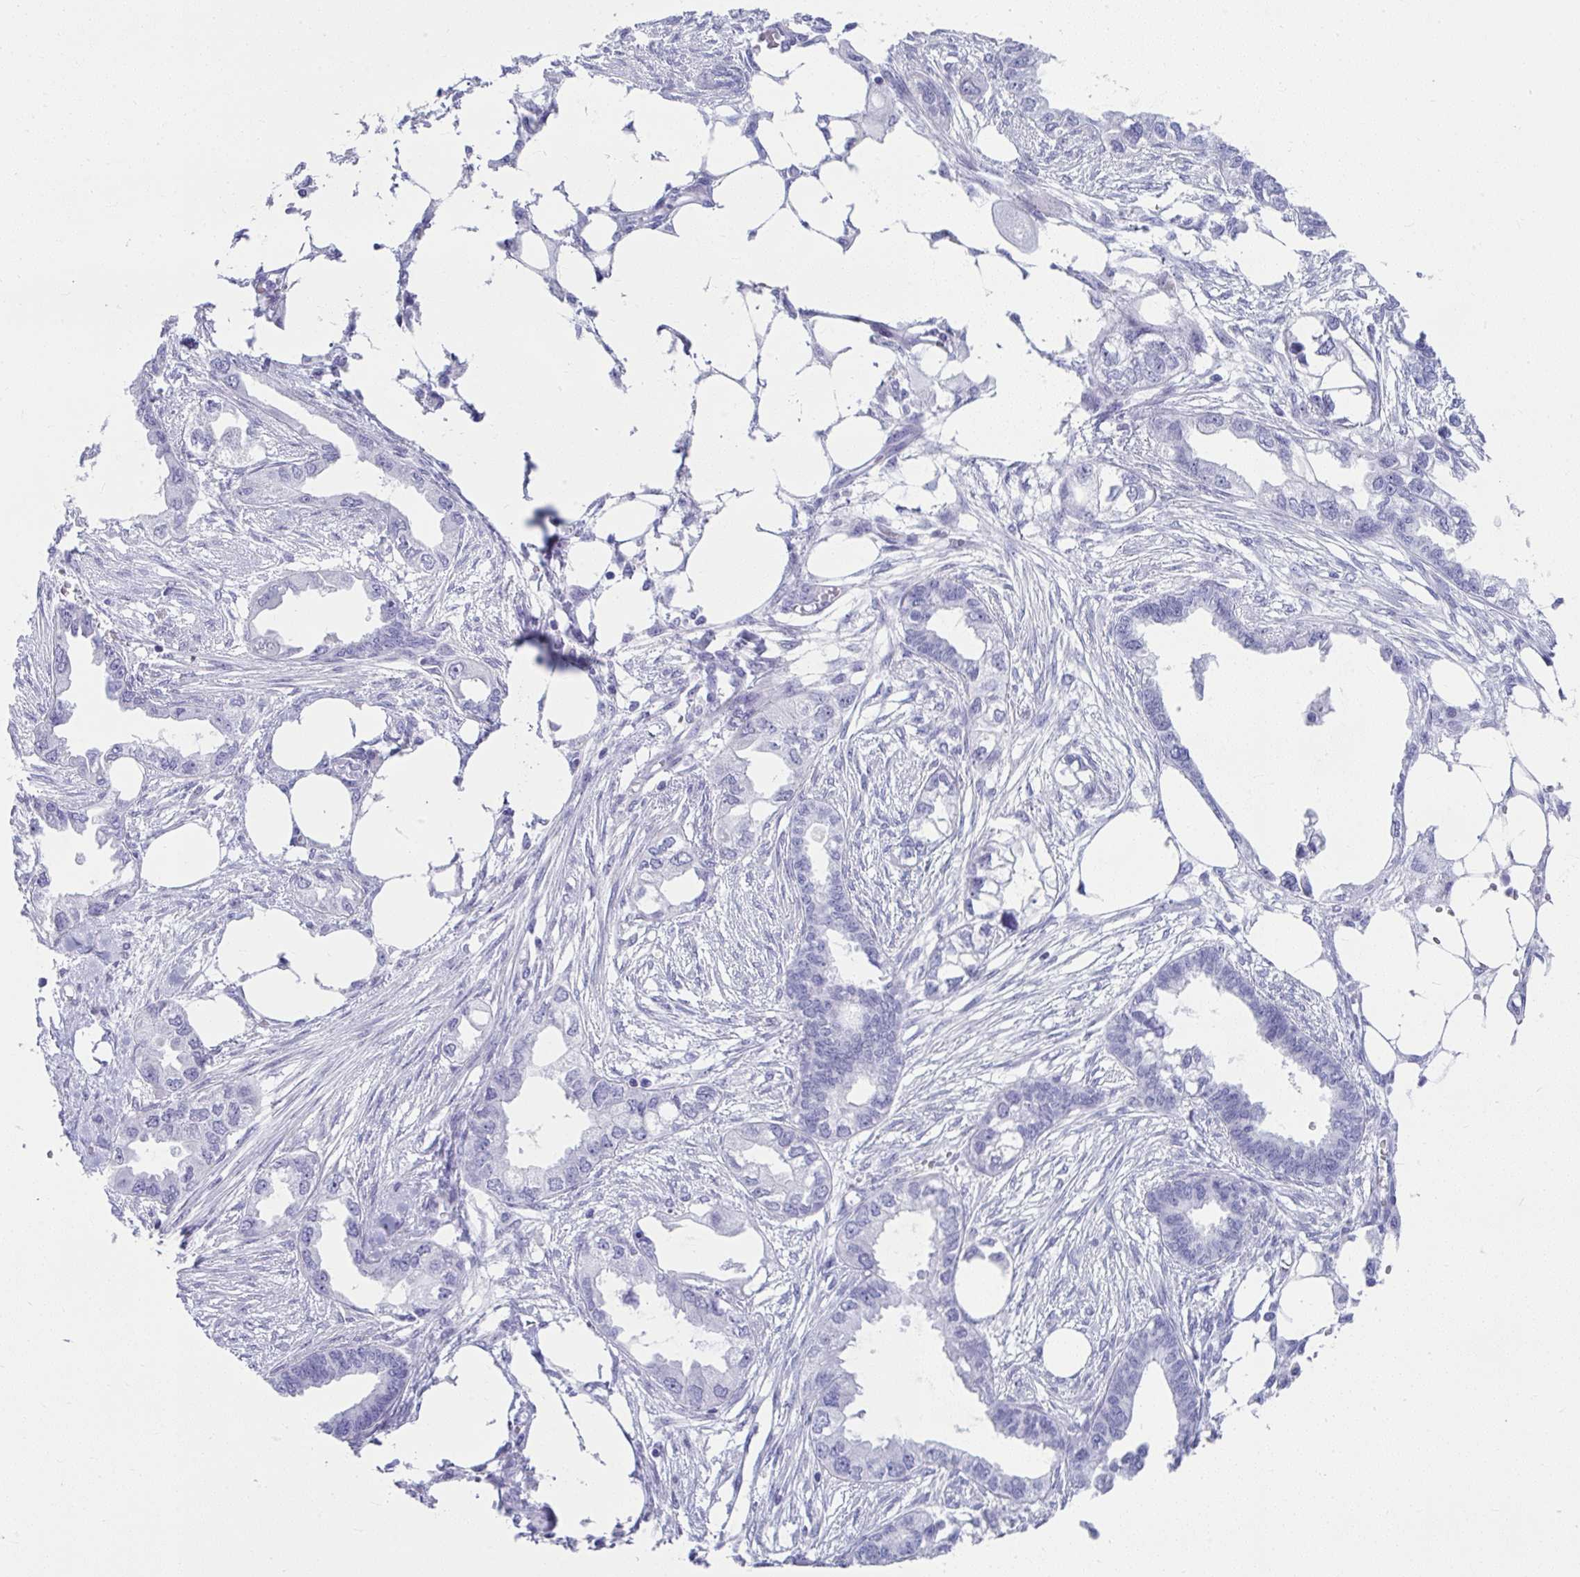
{"staining": {"intensity": "negative", "quantity": "none", "location": "none"}, "tissue": "endometrial cancer", "cell_type": "Tumor cells", "image_type": "cancer", "snomed": [{"axis": "morphology", "description": "Adenocarcinoma, NOS"}, {"axis": "morphology", "description": "Adenocarcinoma, metastatic, NOS"}, {"axis": "topography", "description": "Adipose tissue"}, {"axis": "topography", "description": "Endometrium"}], "caption": "Immunohistochemistry (IHC) of human endometrial metastatic adenocarcinoma reveals no expression in tumor cells. (DAB IHC with hematoxylin counter stain).", "gene": "ISL1", "patient": {"sex": "female", "age": 67}}